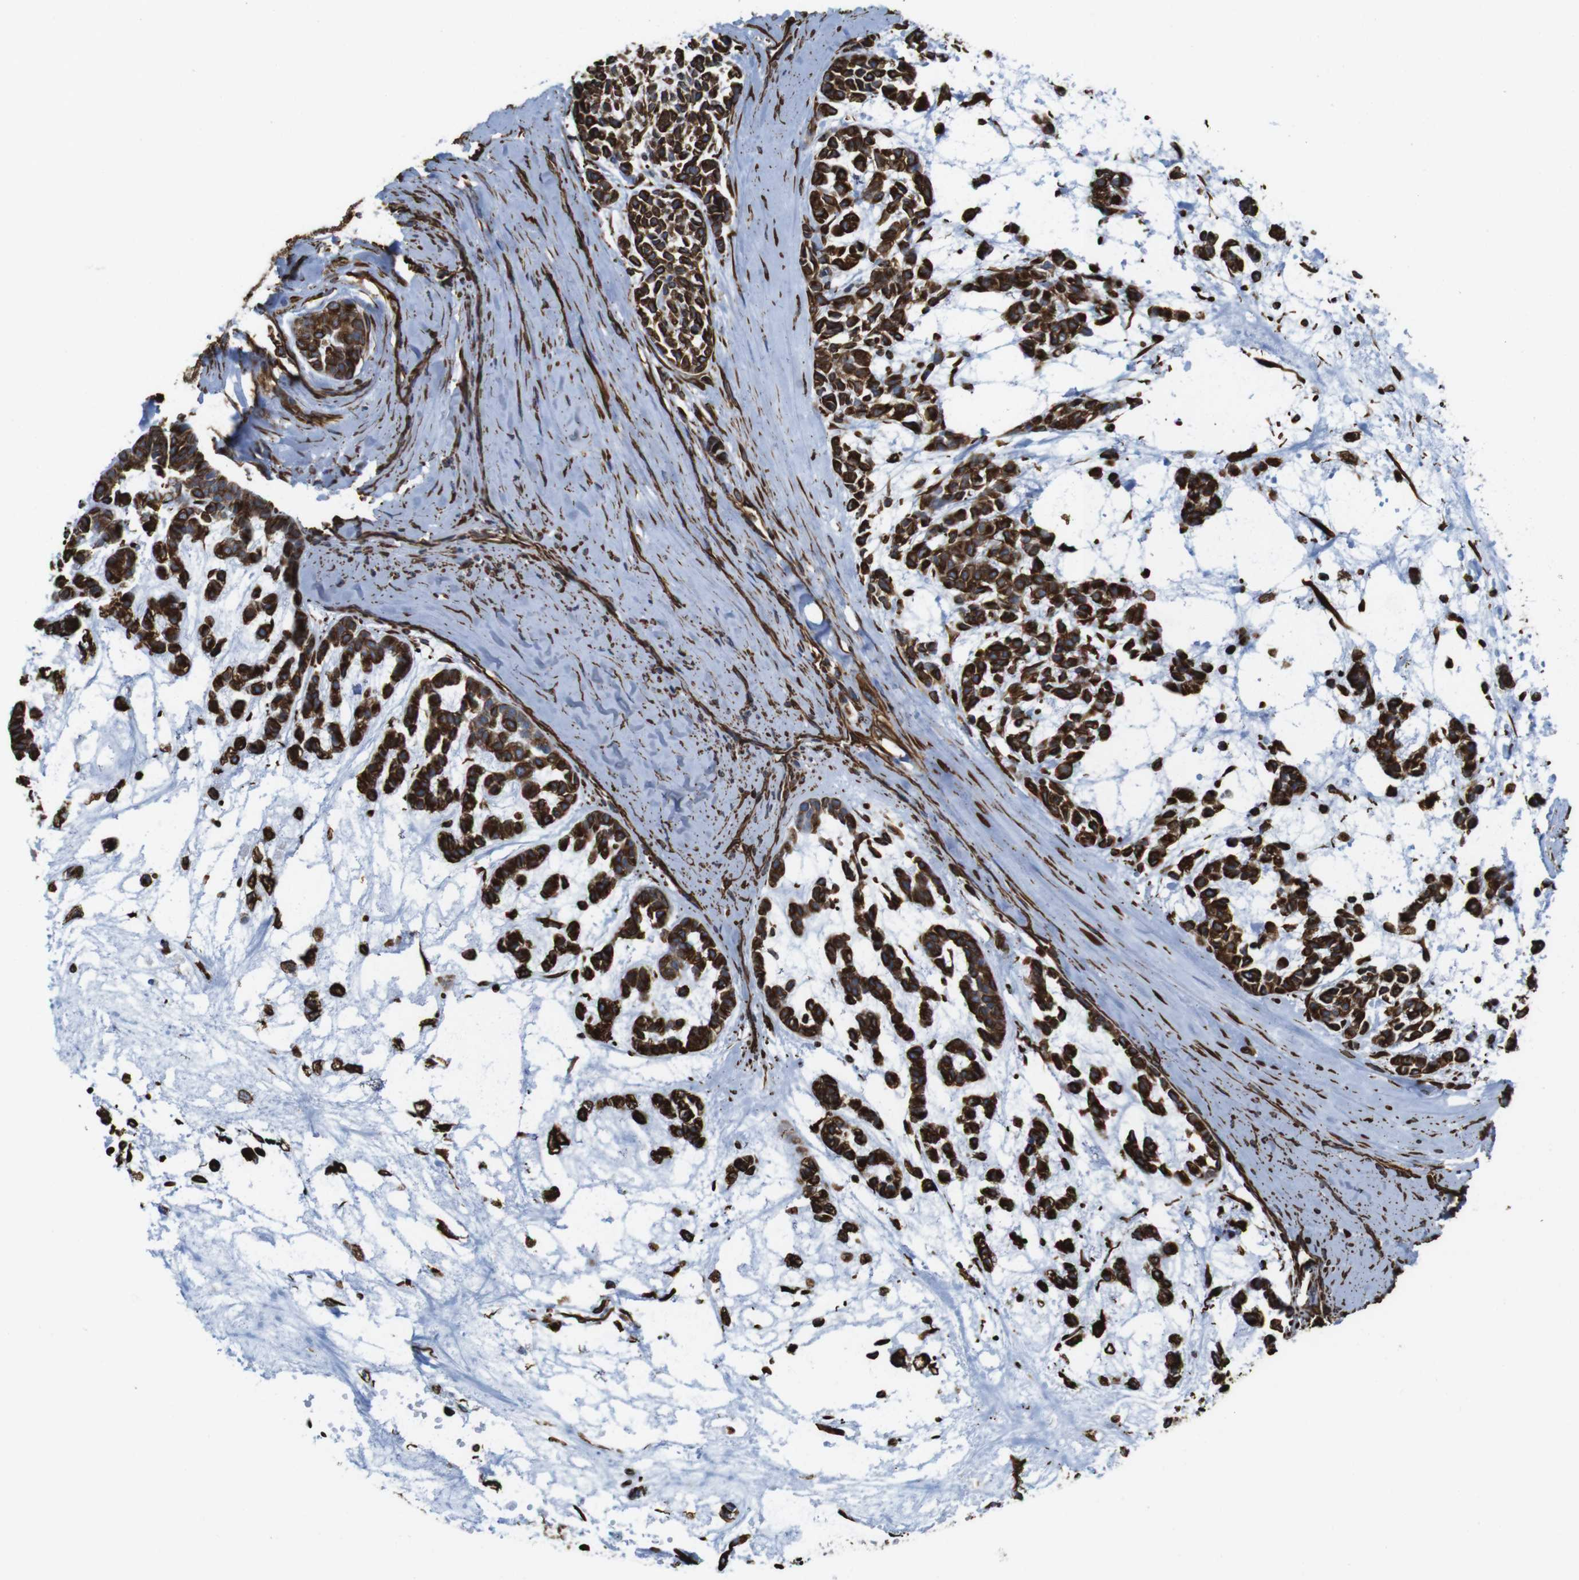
{"staining": {"intensity": "strong", "quantity": ">75%", "location": "cytoplasmic/membranous"}, "tissue": "head and neck cancer", "cell_type": "Tumor cells", "image_type": "cancer", "snomed": [{"axis": "morphology", "description": "Adenocarcinoma, NOS"}, {"axis": "morphology", "description": "Adenoma, NOS"}, {"axis": "topography", "description": "Head-Neck"}], "caption": "A brown stain highlights strong cytoplasmic/membranous positivity of a protein in human head and neck cancer (adenocarcinoma) tumor cells.", "gene": "RALGPS1", "patient": {"sex": "female", "age": 55}}